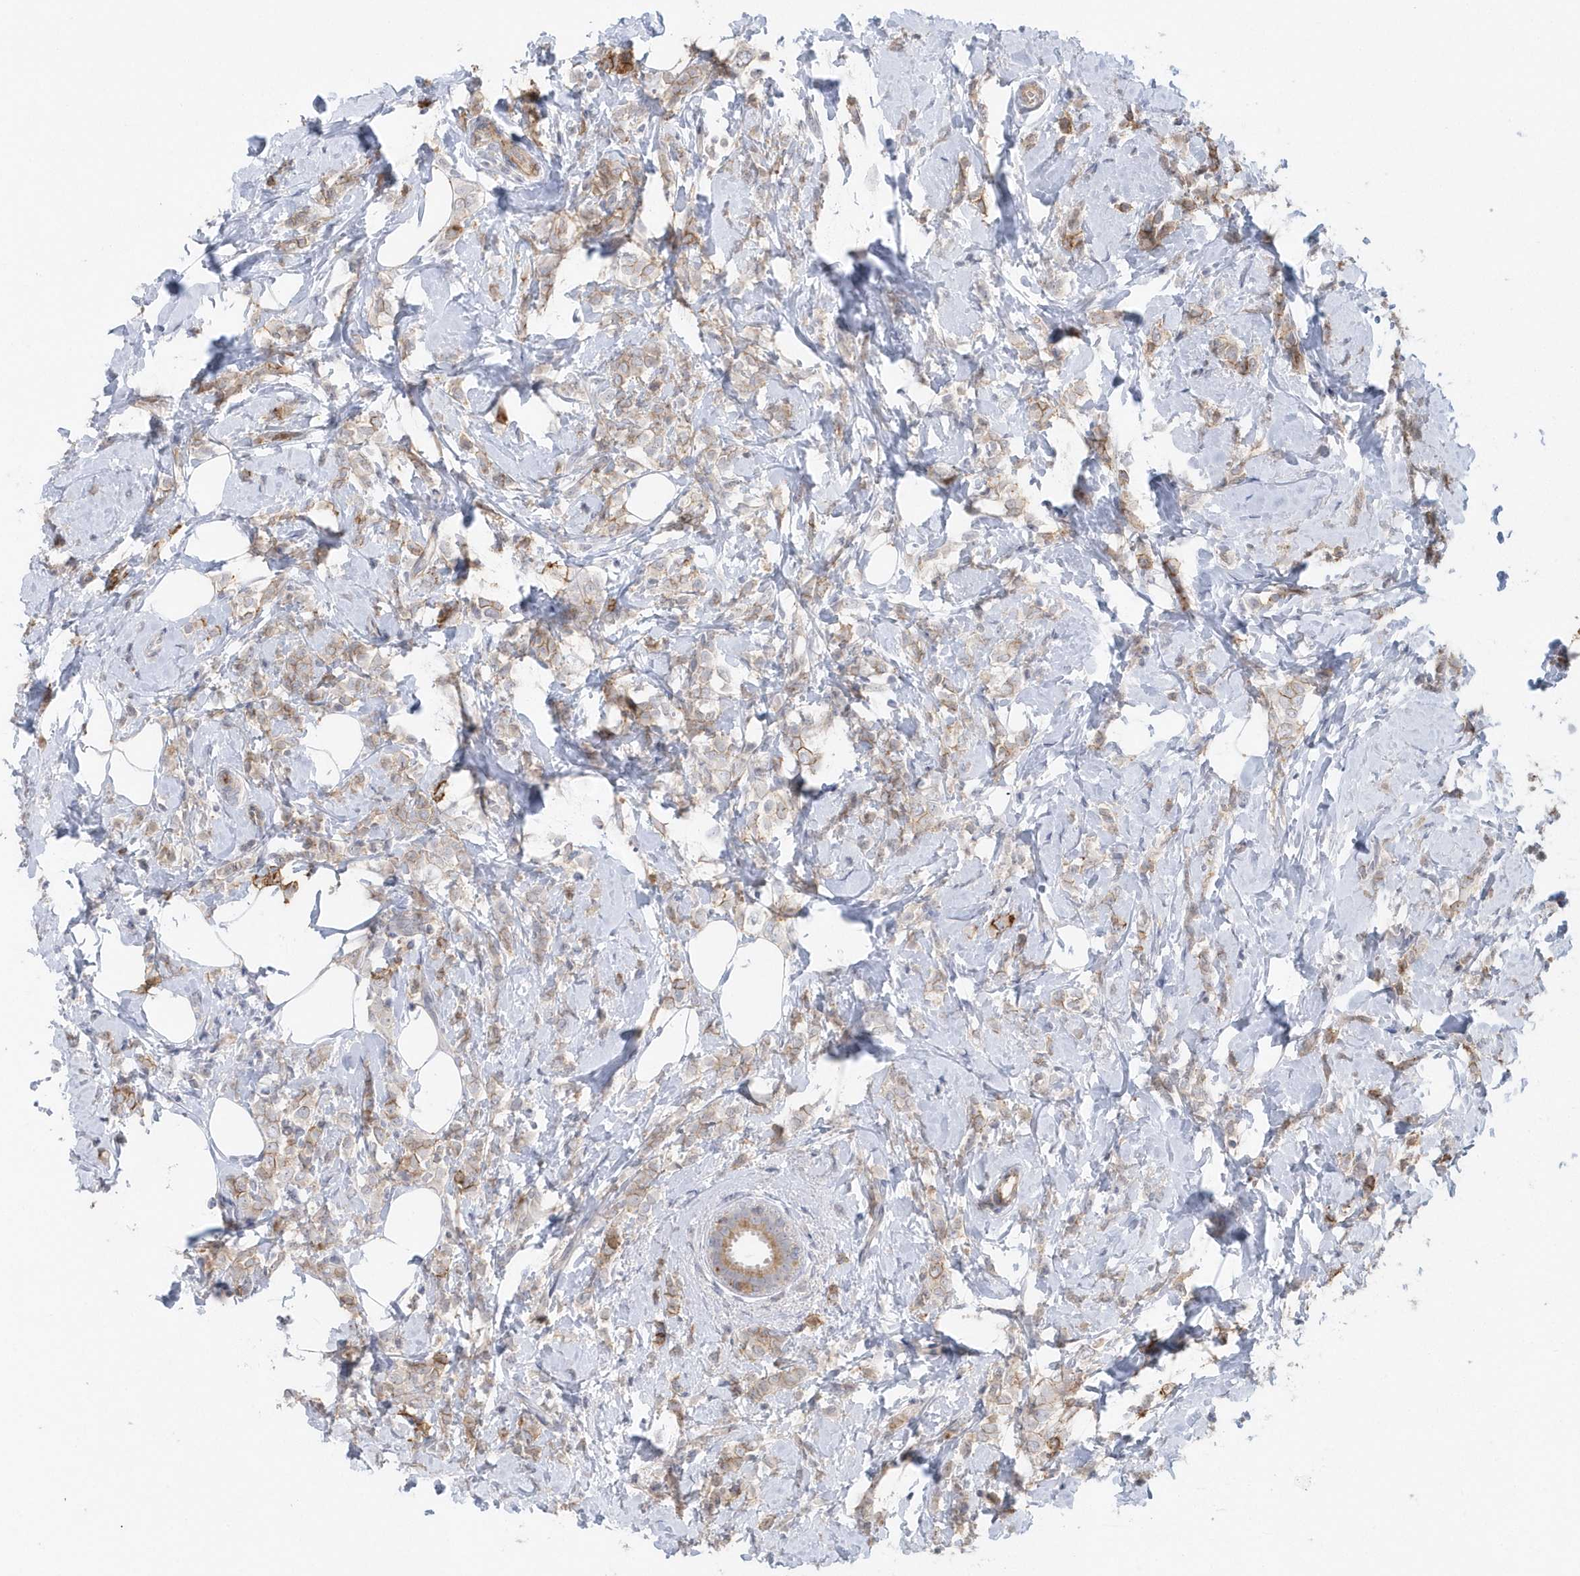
{"staining": {"intensity": "moderate", "quantity": "25%-75%", "location": "cytoplasmic/membranous"}, "tissue": "breast cancer", "cell_type": "Tumor cells", "image_type": "cancer", "snomed": [{"axis": "morphology", "description": "Lobular carcinoma"}, {"axis": "topography", "description": "Breast"}], "caption": "Tumor cells demonstrate medium levels of moderate cytoplasmic/membranous staining in about 25%-75% of cells in breast cancer (lobular carcinoma).", "gene": "CRIP3", "patient": {"sex": "female", "age": 47}}